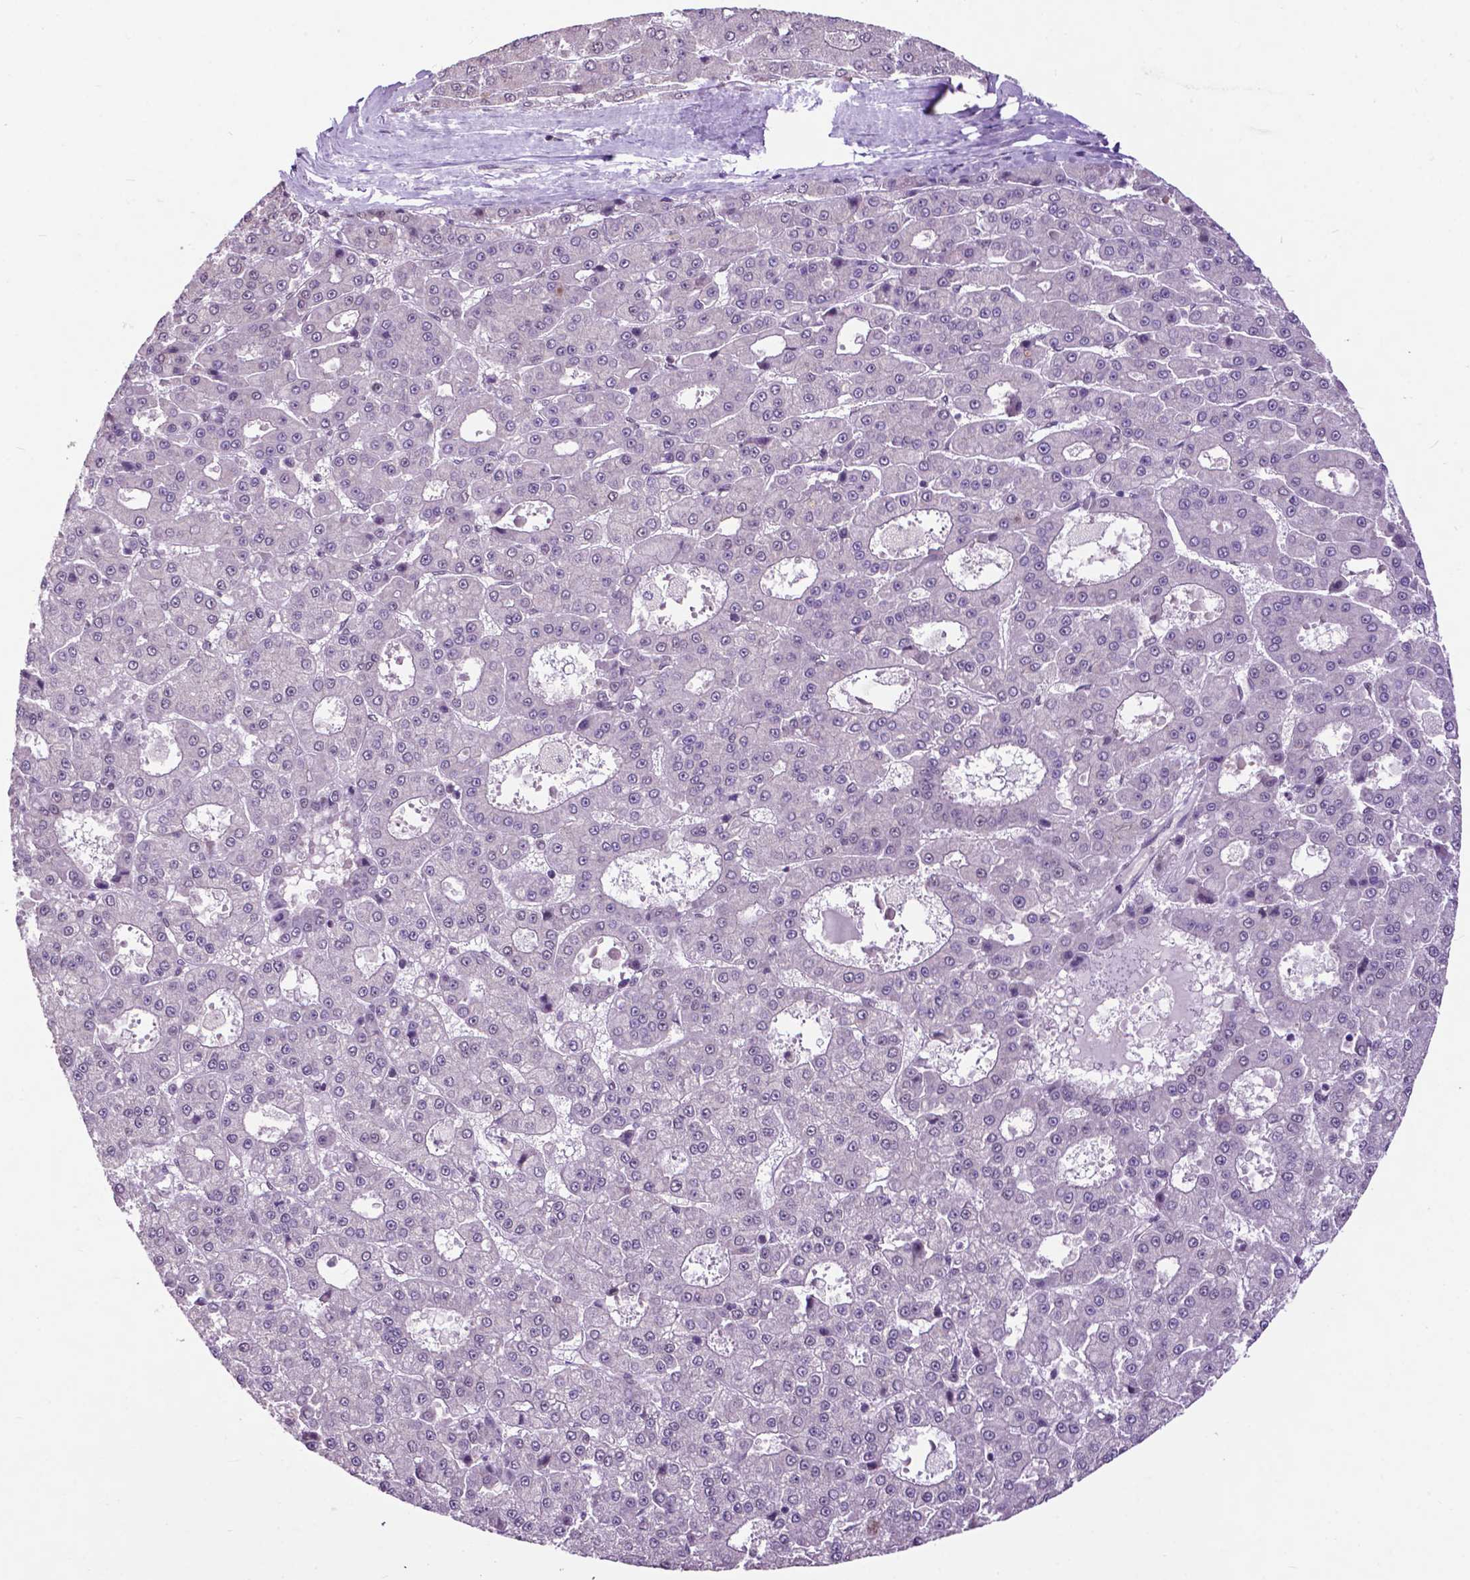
{"staining": {"intensity": "negative", "quantity": "none", "location": "none"}, "tissue": "liver cancer", "cell_type": "Tumor cells", "image_type": "cancer", "snomed": [{"axis": "morphology", "description": "Carcinoma, Hepatocellular, NOS"}, {"axis": "topography", "description": "Liver"}], "caption": "This is a photomicrograph of immunohistochemistry (IHC) staining of liver cancer, which shows no positivity in tumor cells.", "gene": "FAF1", "patient": {"sex": "male", "age": 70}}